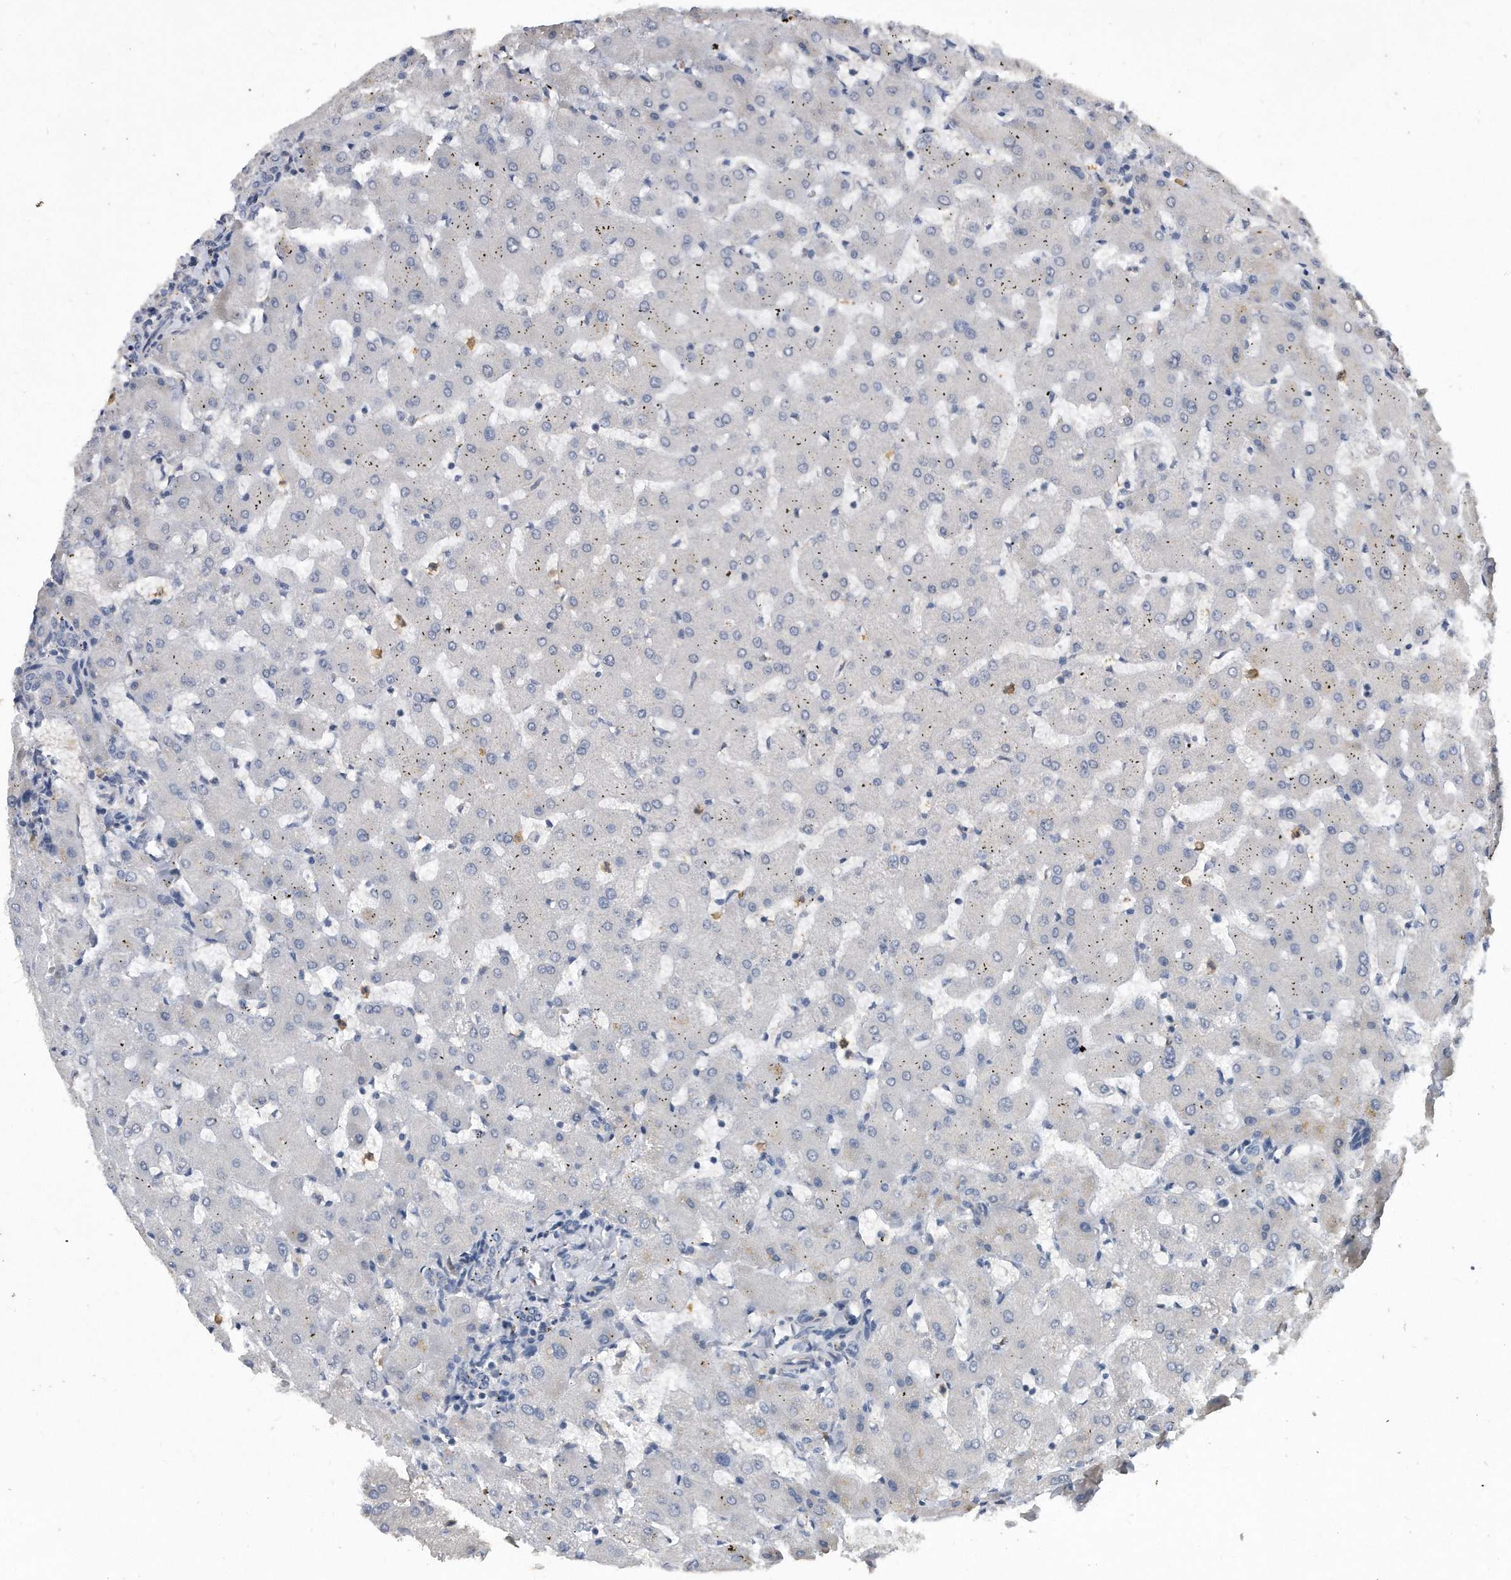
{"staining": {"intensity": "negative", "quantity": "none", "location": "none"}, "tissue": "liver", "cell_type": "Cholangiocytes", "image_type": "normal", "snomed": [{"axis": "morphology", "description": "Normal tissue, NOS"}, {"axis": "topography", "description": "Liver"}], "caption": "High power microscopy image of an immunohistochemistry photomicrograph of unremarkable liver, revealing no significant expression in cholangiocytes. The staining was performed using DAB to visualize the protein expression in brown, while the nuclei were stained in blue with hematoxylin (Magnification: 20x).", "gene": "HOMER3", "patient": {"sex": "female", "age": 63}}